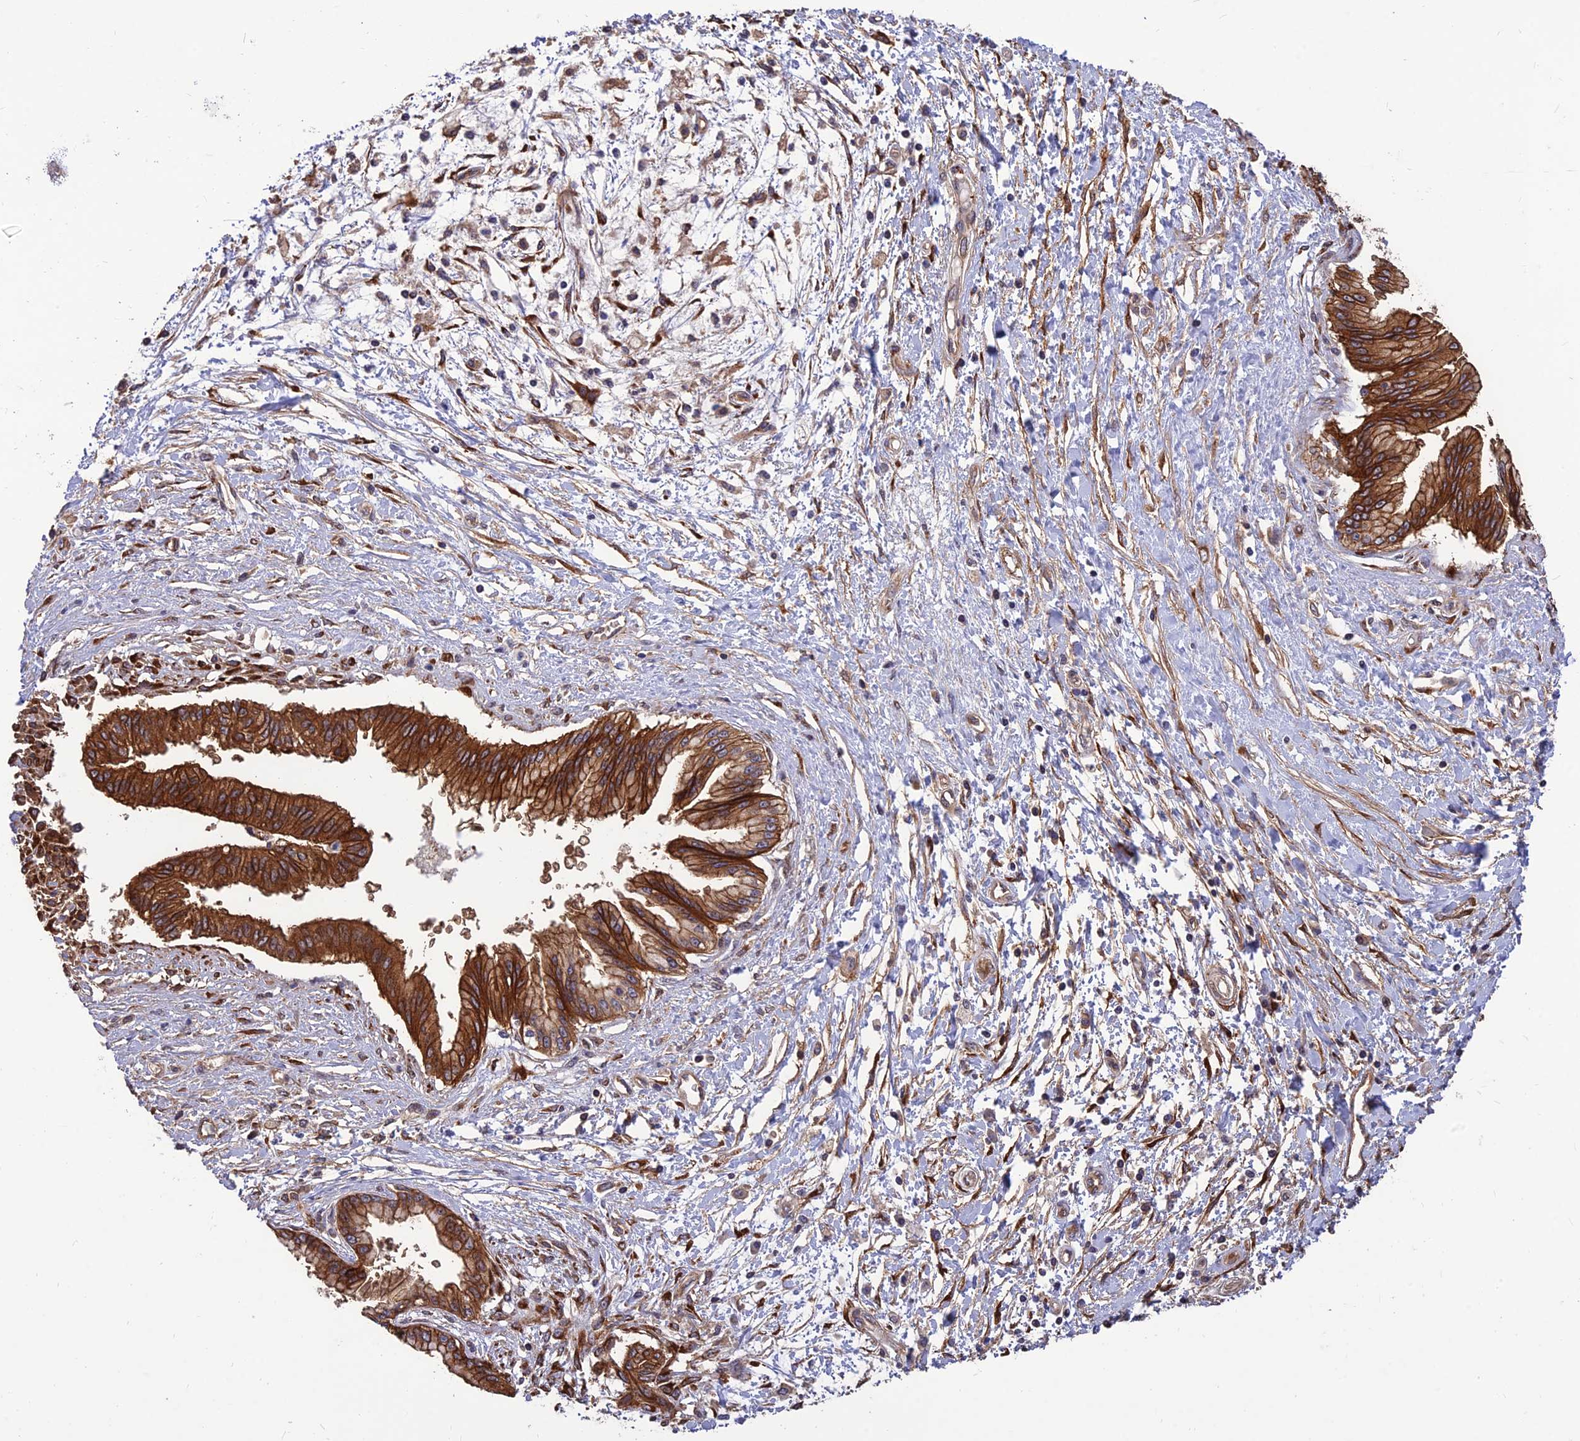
{"staining": {"intensity": "strong", "quantity": ">75%", "location": "cytoplasmic/membranous"}, "tissue": "pancreatic cancer", "cell_type": "Tumor cells", "image_type": "cancer", "snomed": [{"axis": "morphology", "description": "Adenocarcinoma, NOS"}, {"axis": "topography", "description": "Pancreas"}], "caption": "This photomicrograph demonstrates pancreatic cancer stained with IHC to label a protein in brown. The cytoplasmic/membranous of tumor cells show strong positivity for the protein. Nuclei are counter-stained blue.", "gene": "CRTAP", "patient": {"sex": "male", "age": 46}}